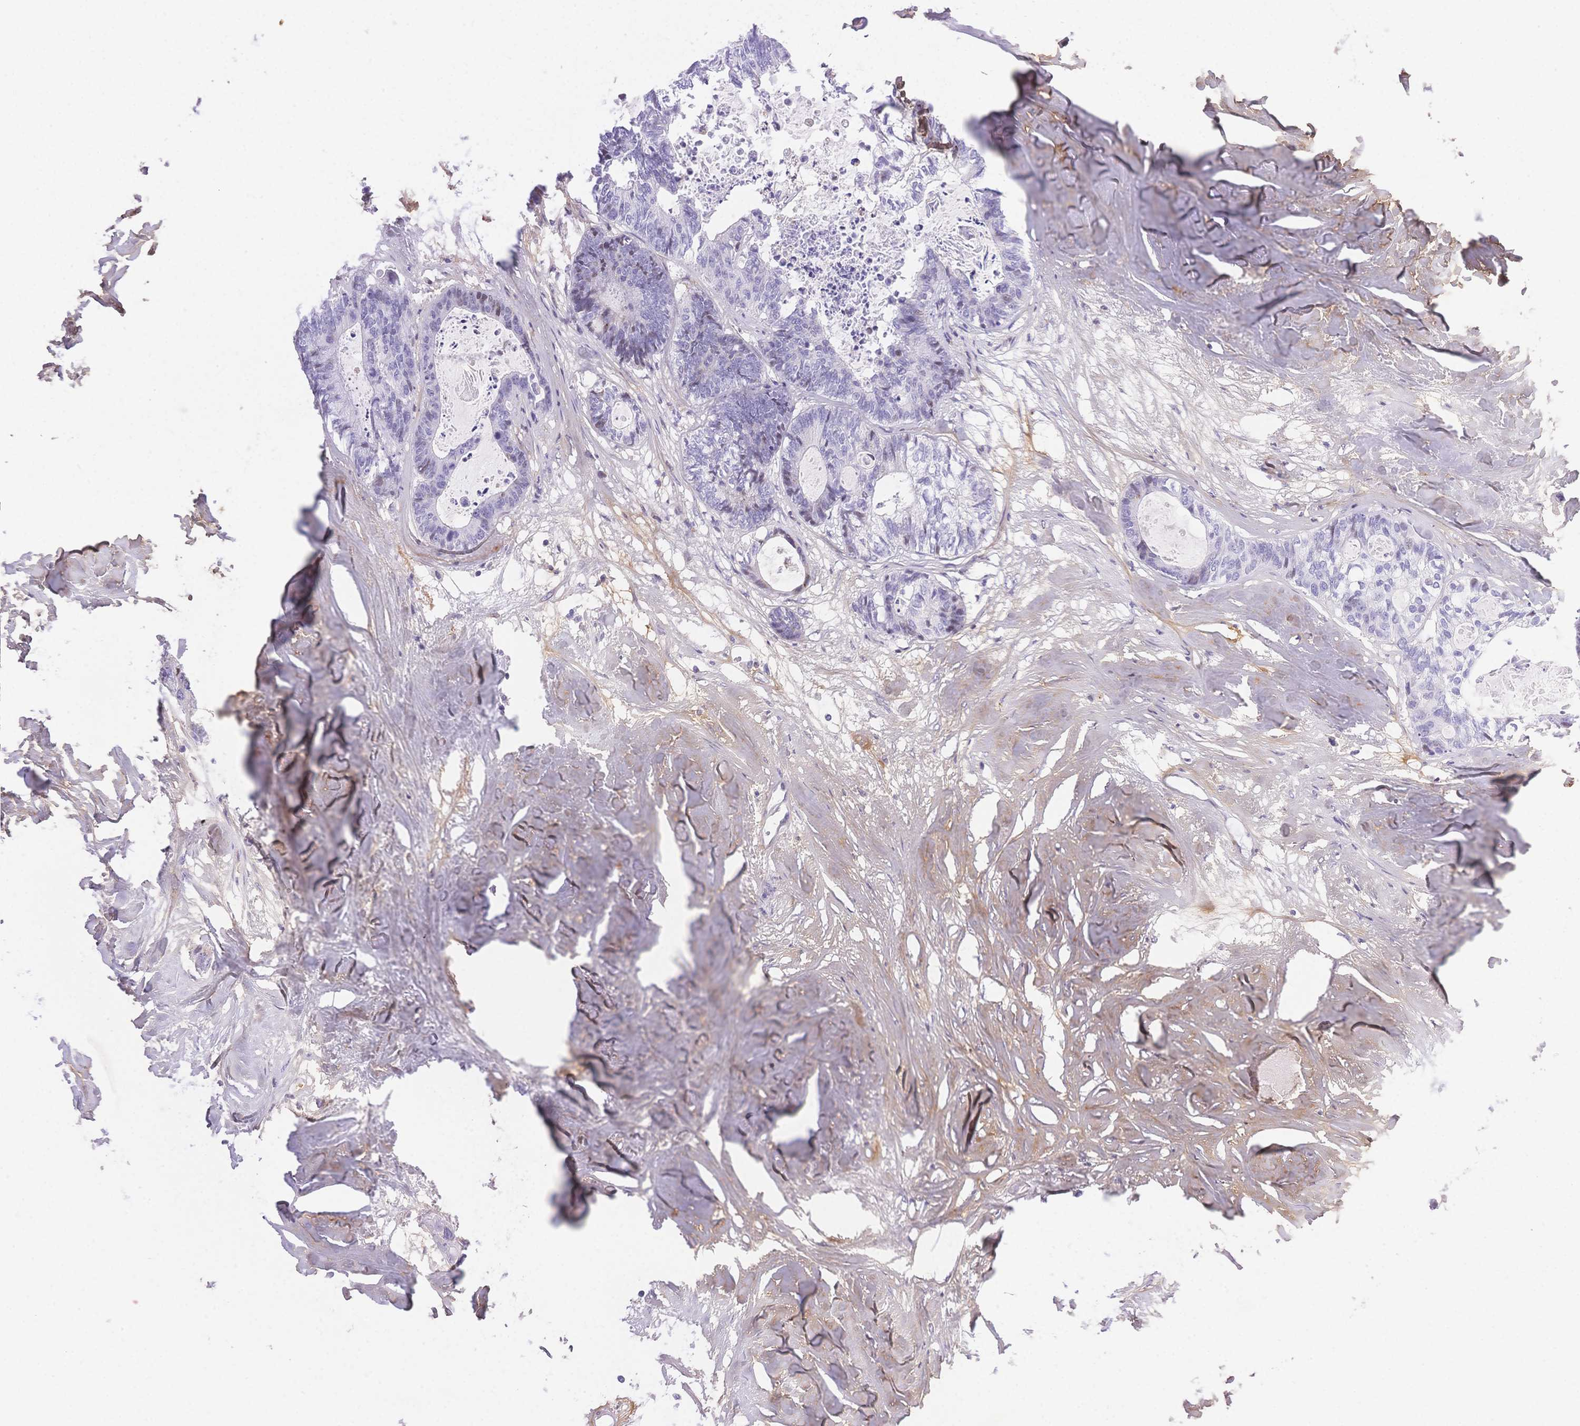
{"staining": {"intensity": "negative", "quantity": "none", "location": "none"}, "tissue": "colorectal cancer", "cell_type": "Tumor cells", "image_type": "cancer", "snomed": [{"axis": "morphology", "description": "Adenocarcinoma, NOS"}, {"axis": "topography", "description": "Colon"}, {"axis": "topography", "description": "Rectum"}], "caption": "Histopathology image shows no significant protein positivity in tumor cells of colorectal cancer.", "gene": "PDZD2", "patient": {"sex": "male", "age": 57}}